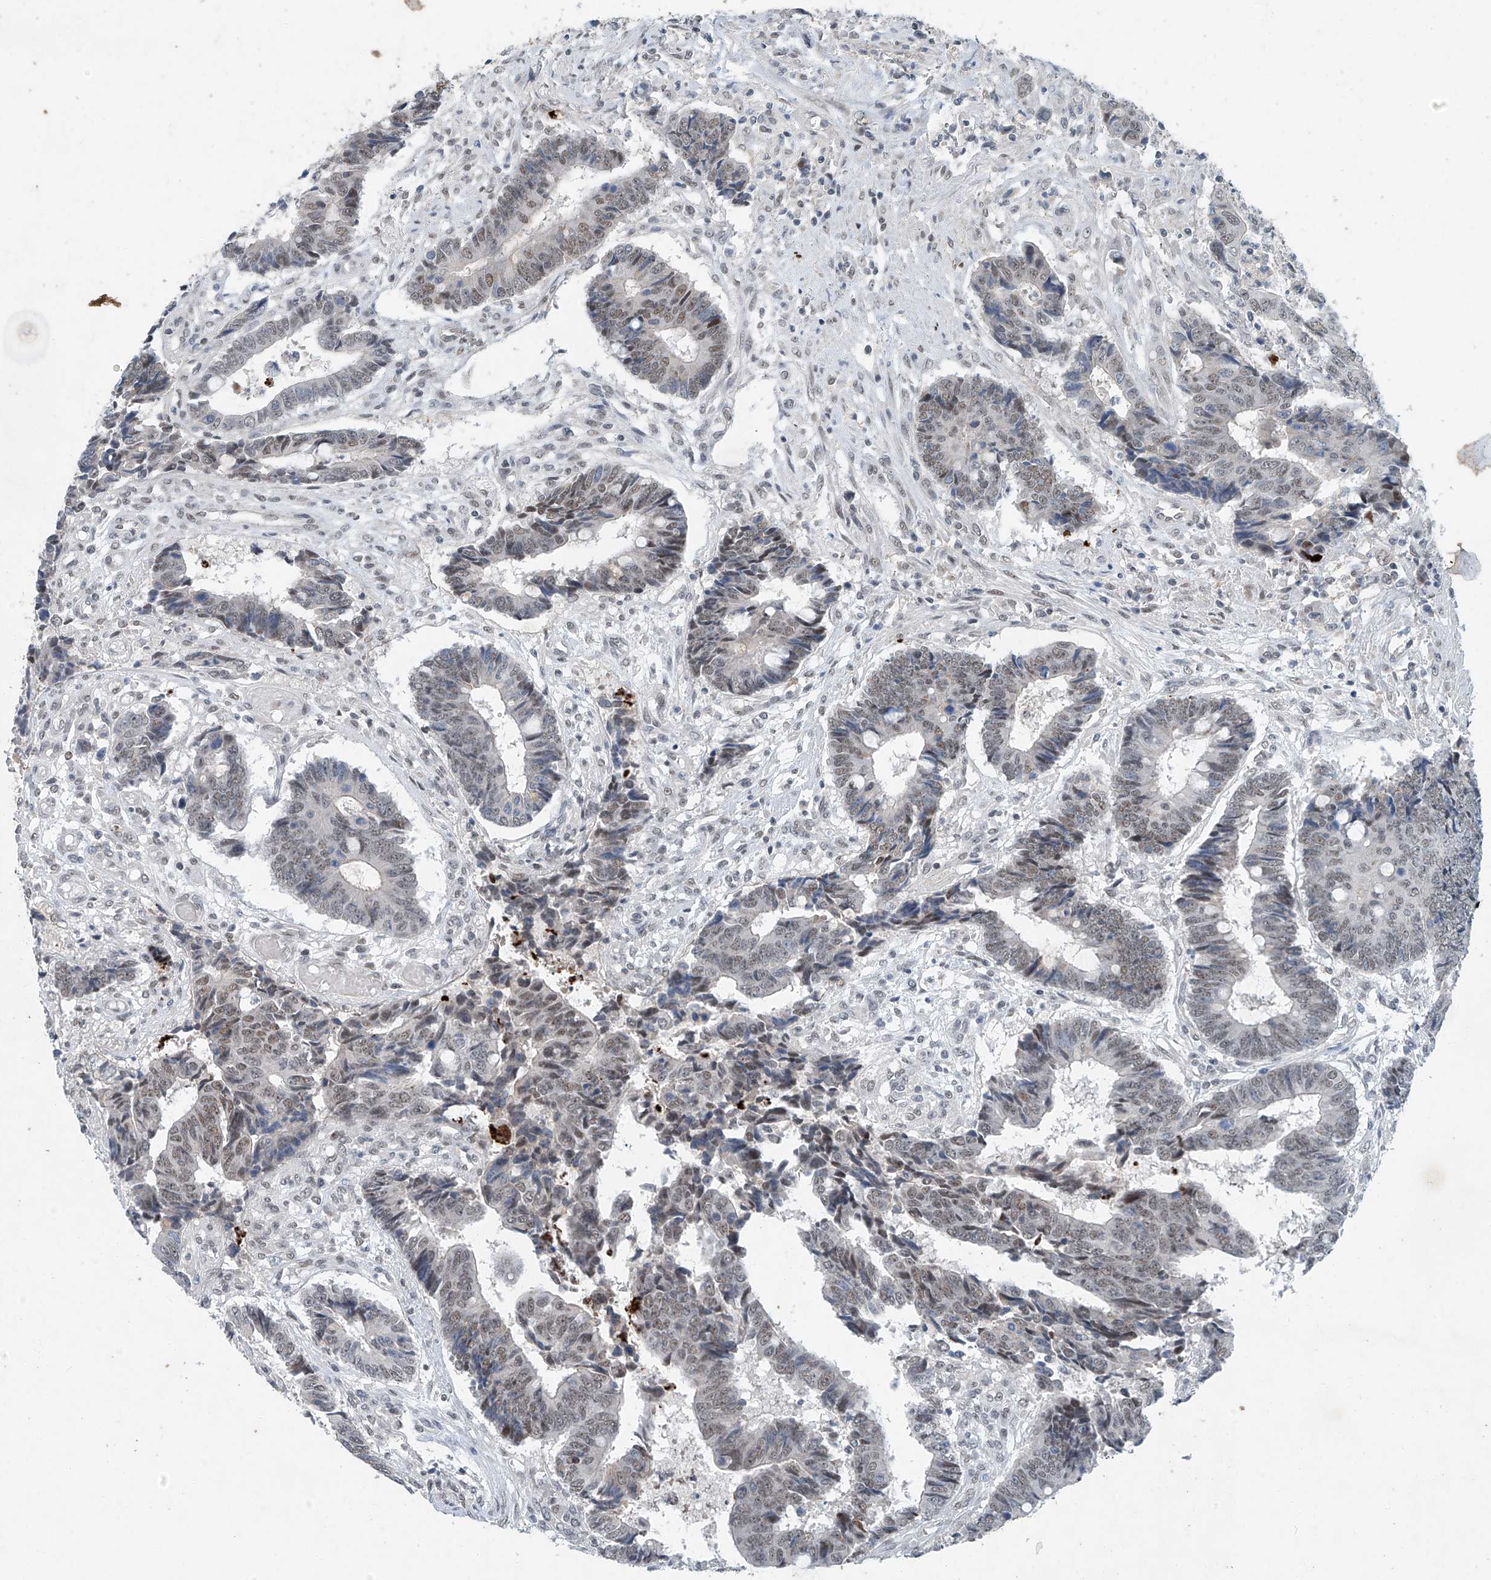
{"staining": {"intensity": "weak", "quantity": "<25%", "location": "nuclear"}, "tissue": "colorectal cancer", "cell_type": "Tumor cells", "image_type": "cancer", "snomed": [{"axis": "morphology", "description": "Adenocarcinoma, NOS"}, {"axis": "topography", "description": "Rectum"}], "caption": "Micrograph shows no protein expression in tumor cells of colorectal cancer tissue.", "gene": "TAF8", "patient": {"sex": "male", "age": 84}}